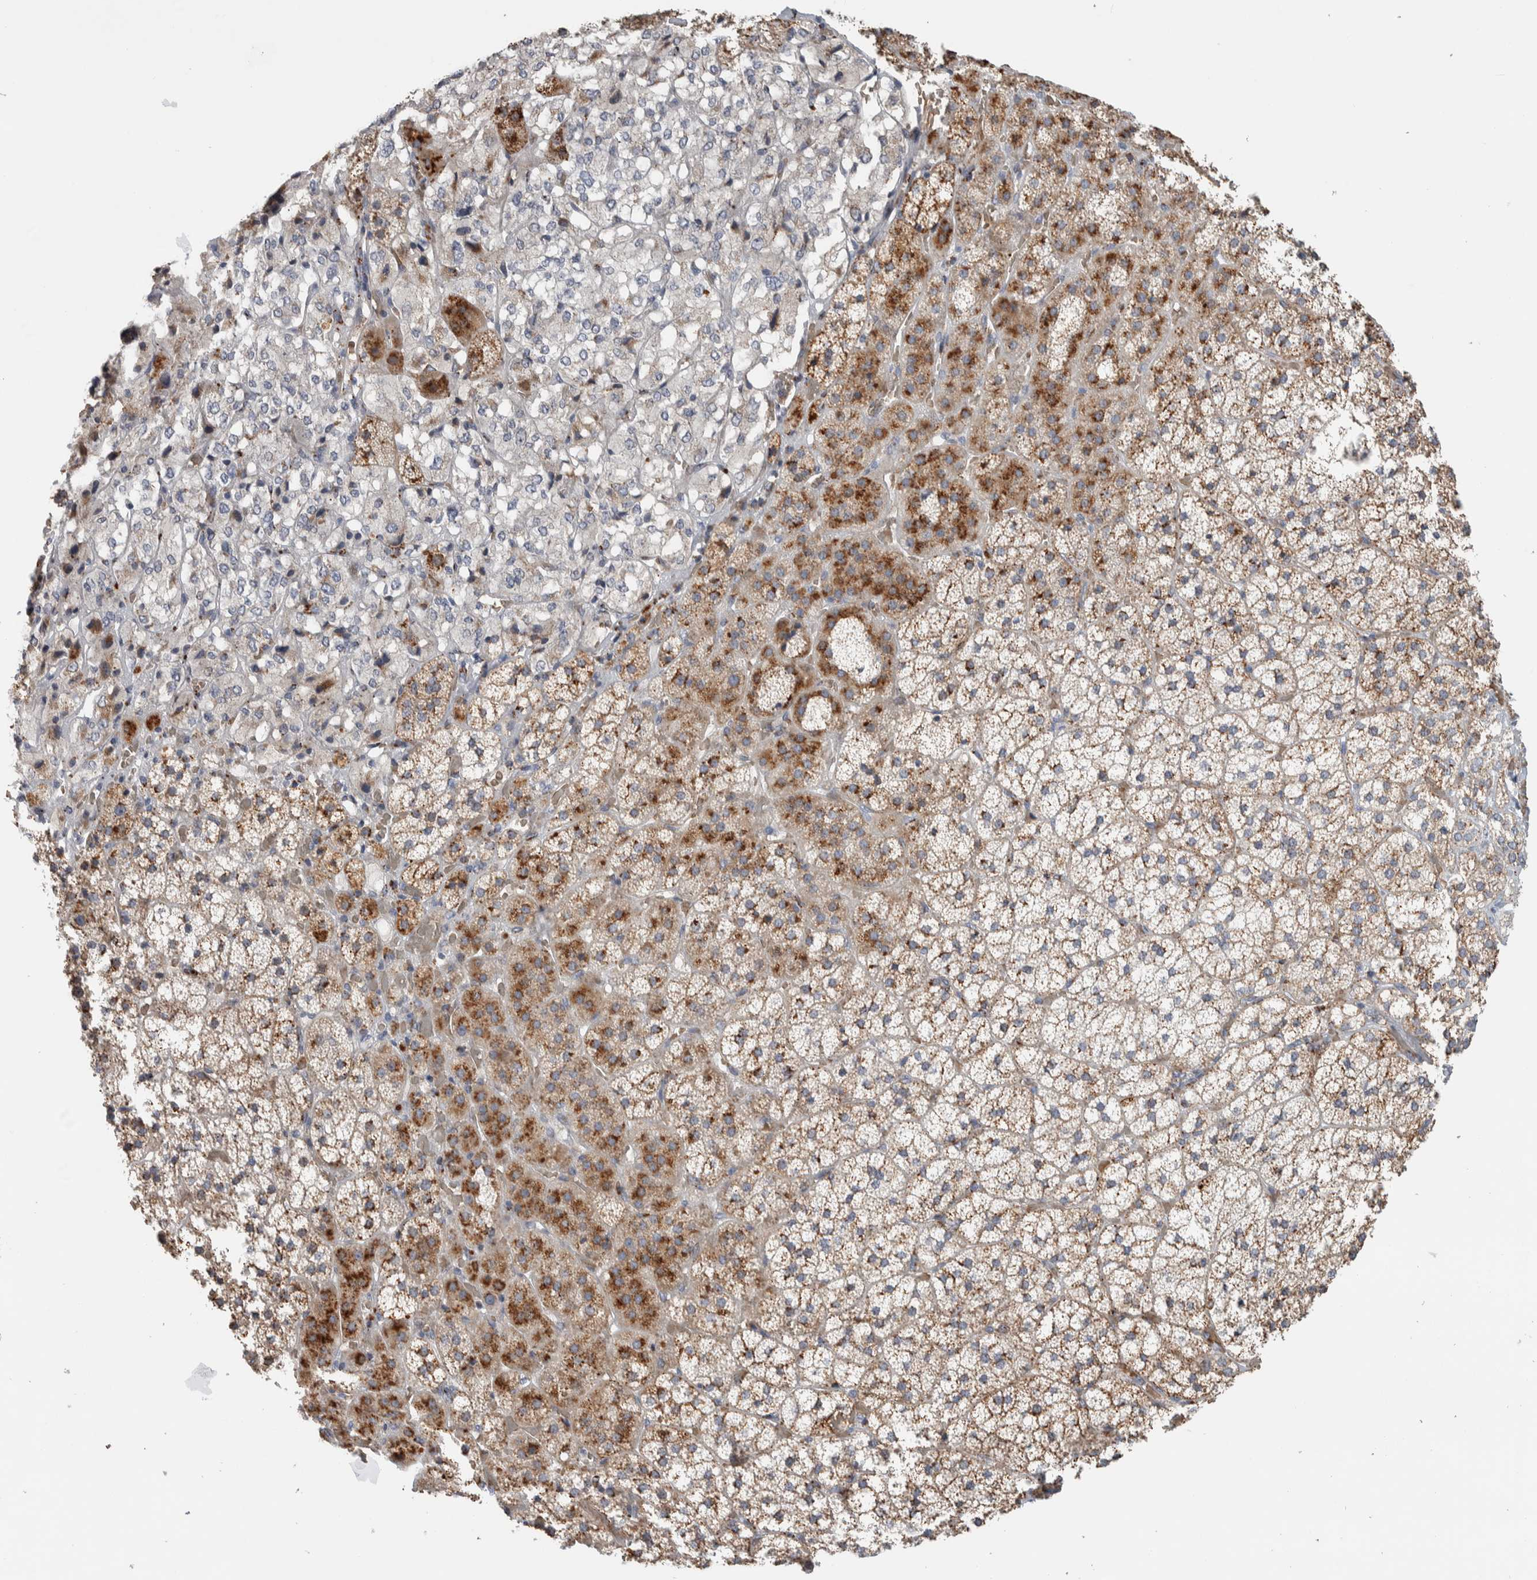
{"staining": {"intensity": "moderate", "quantity": ">75%", "location": "cytoplasmic/membranous"}, "tissue": "adrenal gland", "cell_type": "Glandular cells", "image_type": "normal", "snomed": [{"axis": "morphology", "description": "Normal tissue, NOS"}, {"axis": "topography", "description": "Adrenal gland"}], "caption": "This photomicrograph reveals IHC staining of unremarkable adrenal gland, with medium moderate cytoplasmic/membranous staining in about >75% of glandular cells.", "gene": "SLC38A10", "patient": {"sex": "female", "age": 44}}